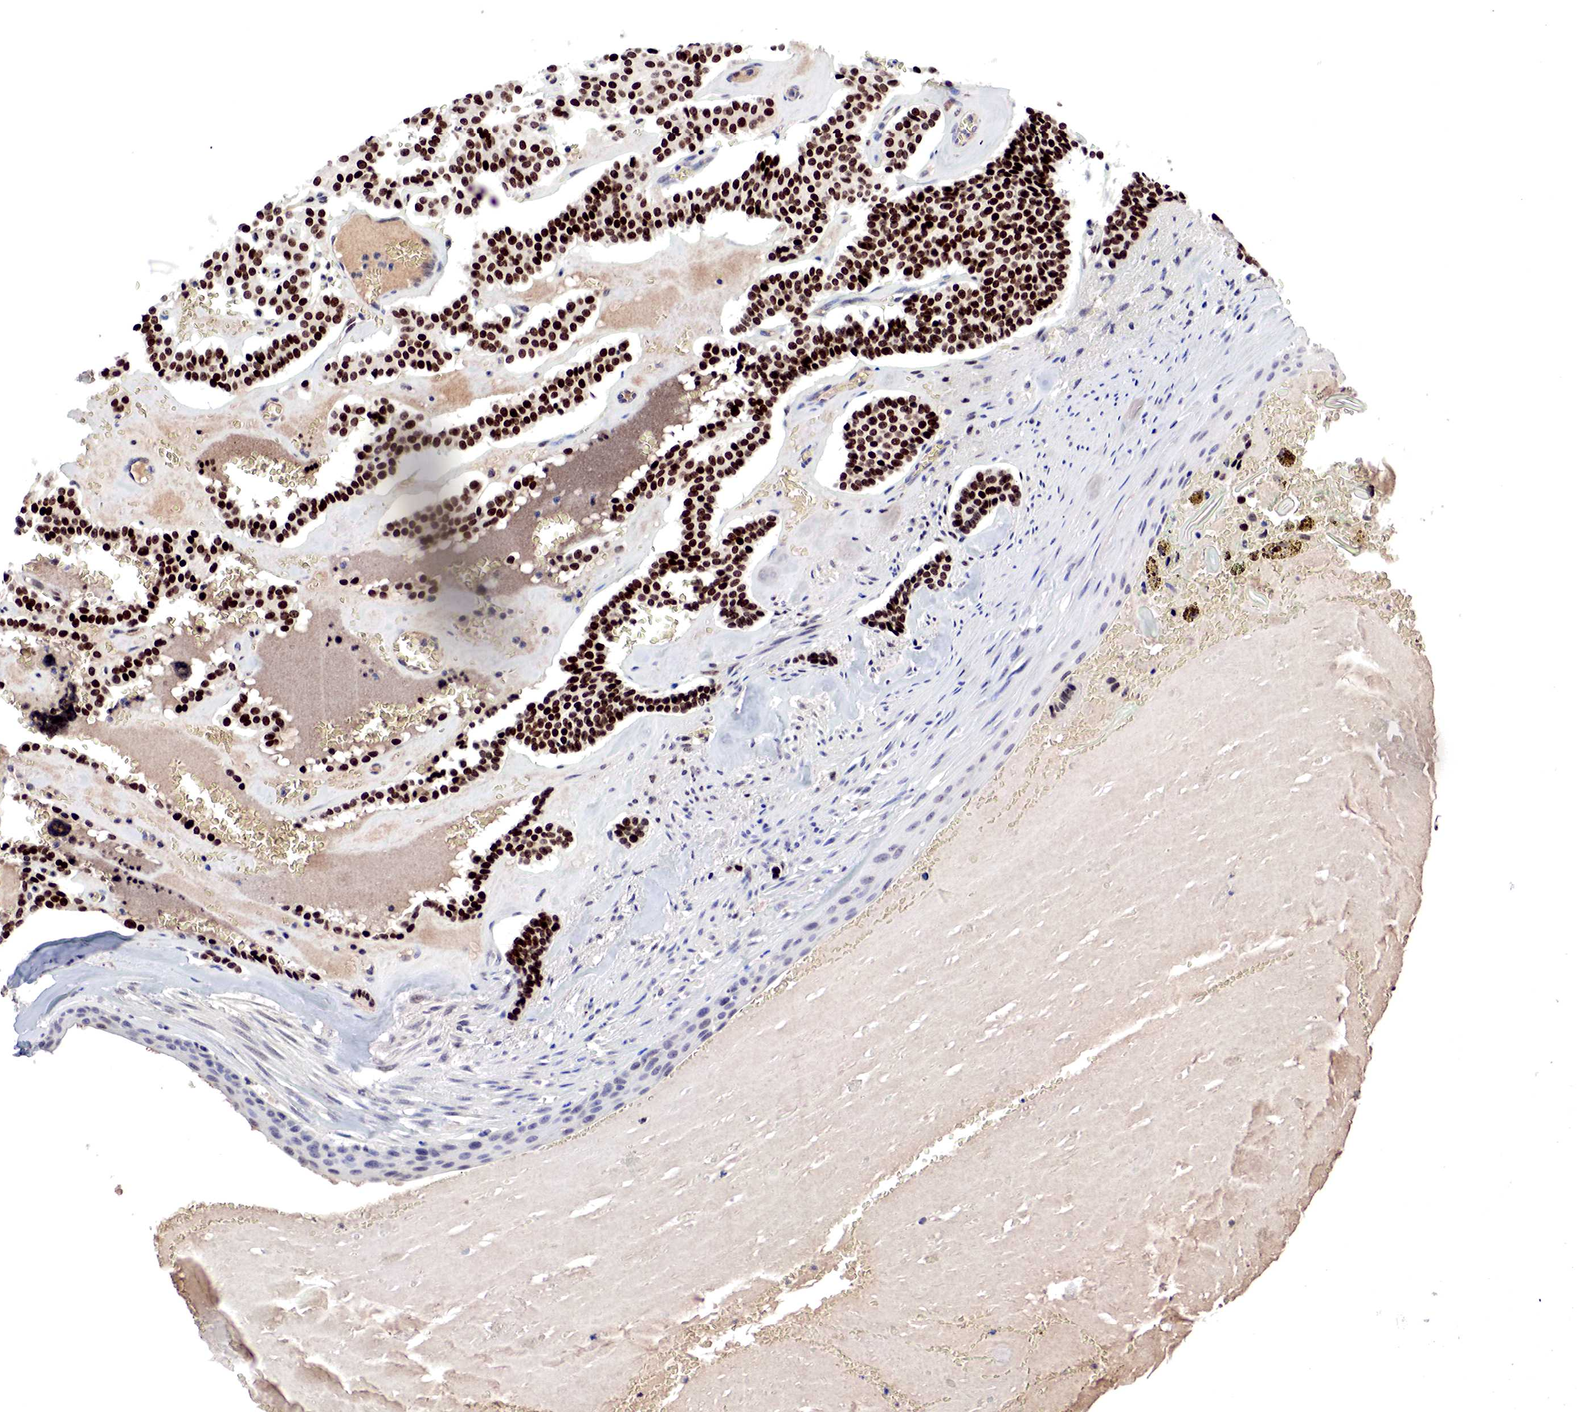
{"staining": {"intensity": "strong", "quantity": ">75%", "location": "nuclear"}, "tissue": "carcinoid", "cell_type": "Tumor cells", "image_type": "cancer", "snomed": [{"axis": "morphology", "description": "Carcinoid, malignant, NOS"}, {"axis": "topography", "description": "Bronchus"}], "caption": "This photomicrograph exhibits immunohistochemistry staining of human carcinoid (malignant), with high strong nuclear positivity in approximately >75% of tumor cells.", "gene": "DACH2", "patient": {"sex": "male", "age": 55}}